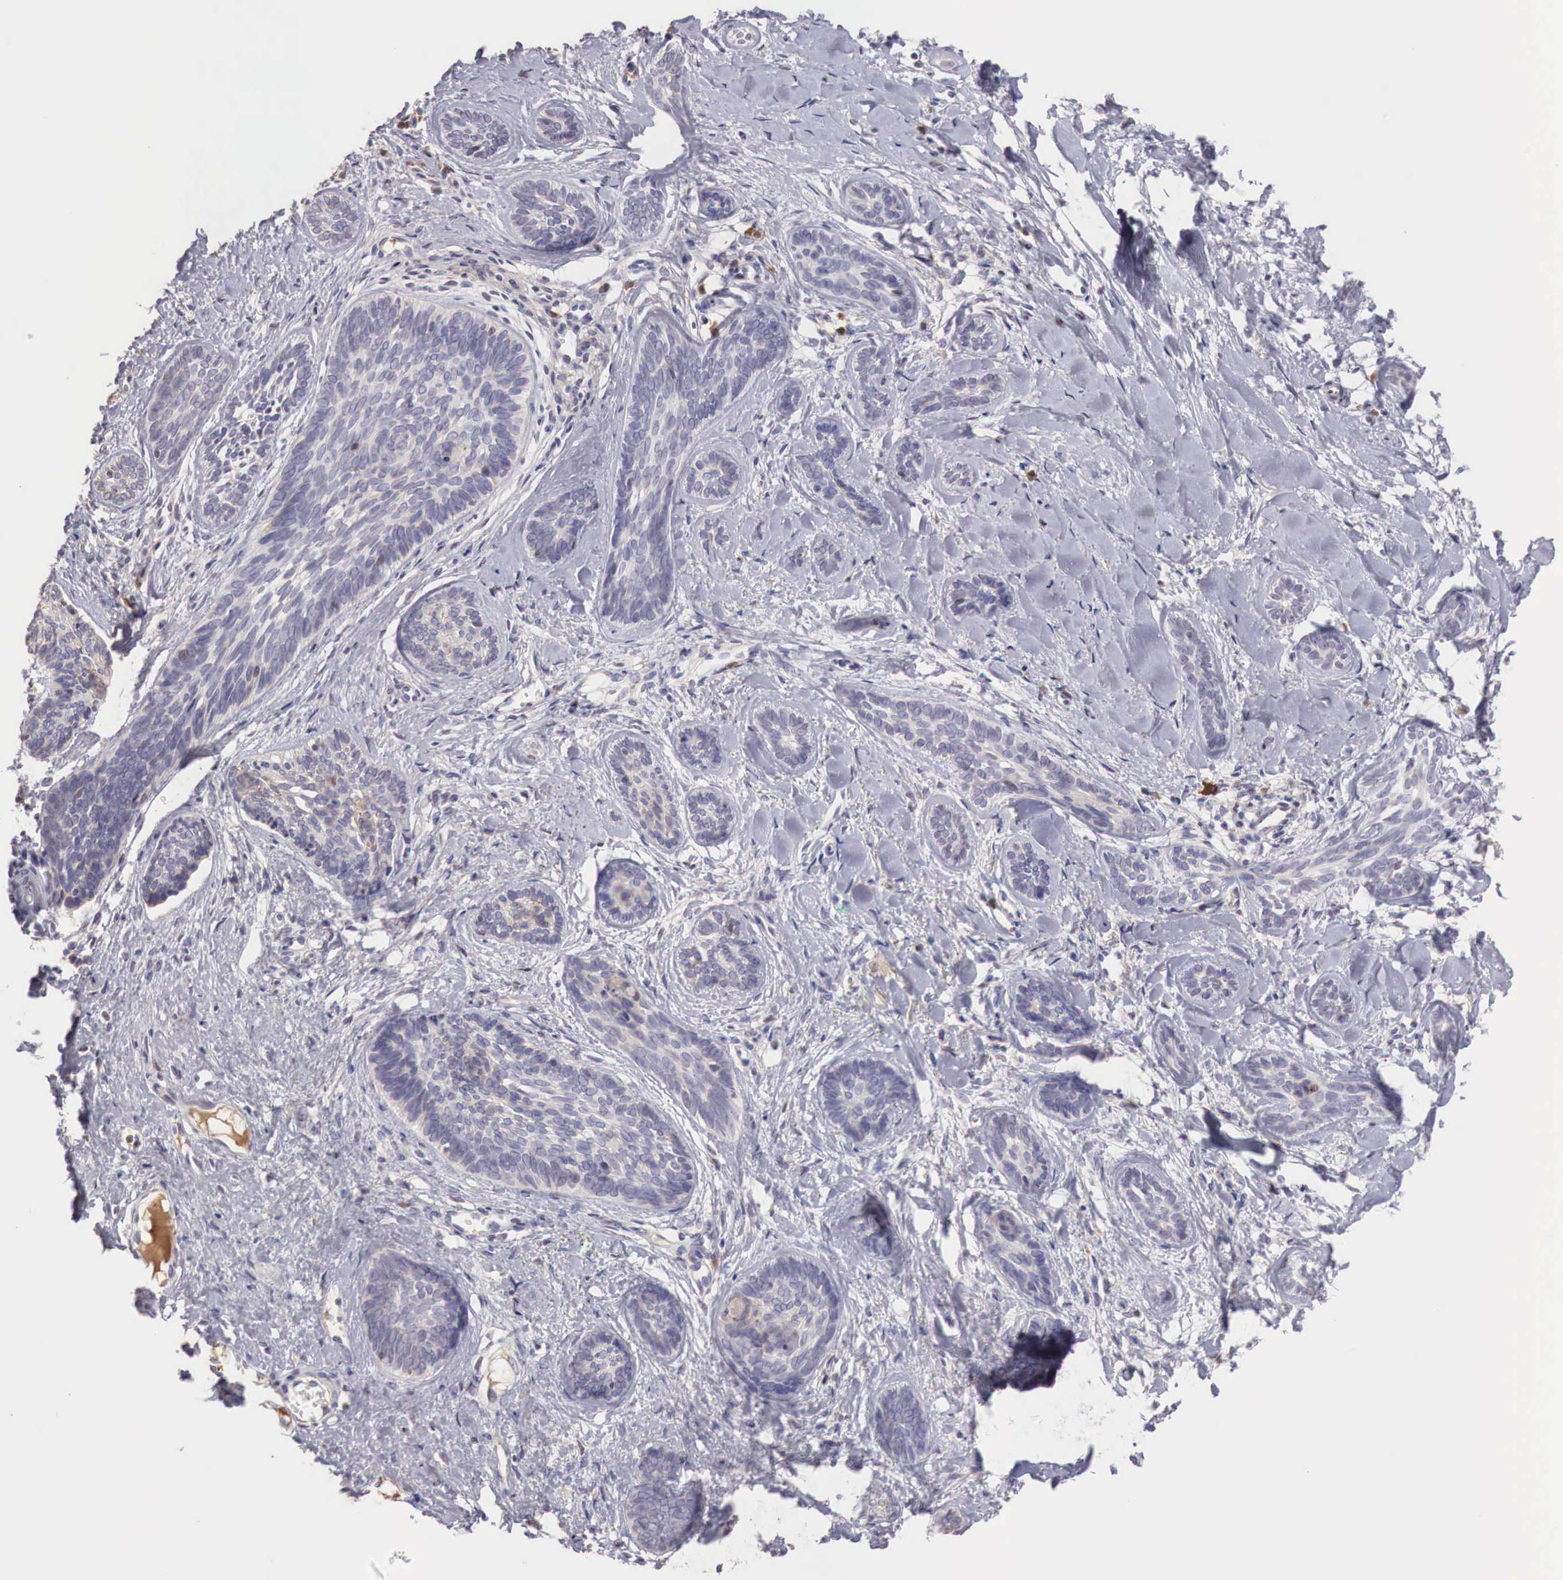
{"staining": {"intensity": "negative", "quantity": "none", "location": "none"}, "tissue": "skin cancer", "cell_type": "Tumor cells", "image_type": "cancer", "snomed": [{"axis": "morphology", "description": "Basal cell carcinoma"}, {"axis": "topography", "description": "Skin"}], "caption": "Immunohistochemical staining of skin cancer (basal cell carcinoma) demonstrates no significant staining in tumor cells. Brightfield microscopy of IHC stained with DAB (3,3'-diaminobenzidine) (brown) and hematoxylin (blue), captured at high magnification.", "gene": "XPNPEP2", "patient": {"sex": "female", "age": 81}}